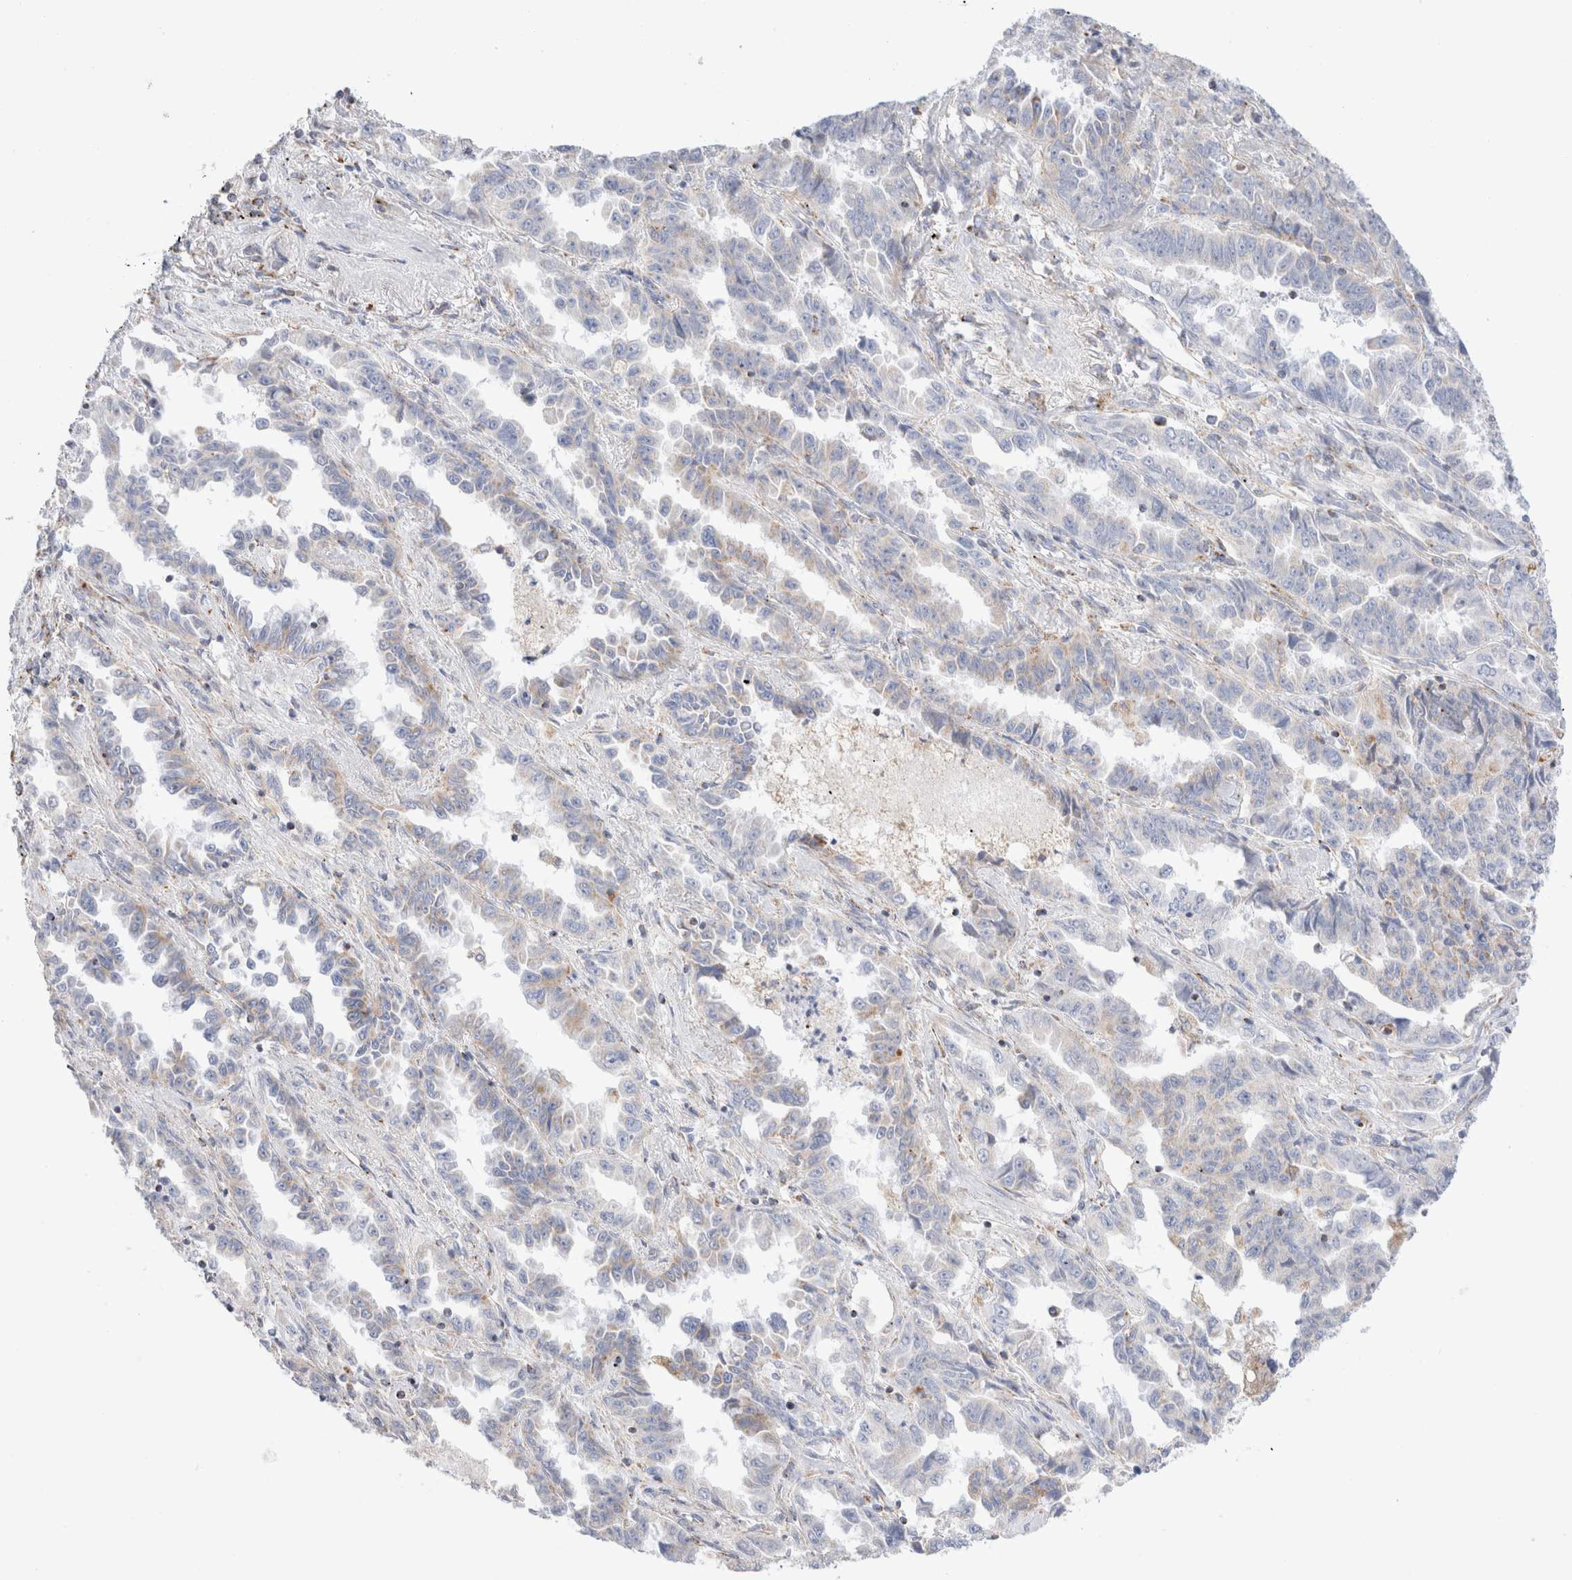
{"staining": {"intensity": "weak", "quantity": "<25%", "location": "cytoplasmic/membranous"}, "tissue": "lung cancer", "cell_type": "Tumor cells", "image_type": "cancer", "snomed": [{"axis": "morphology", "description": "Adenocarcinoma, NOS"}, {"axis": "topography", "description": "Lung"}], "caption": "Micrograph shows no significant protein staining in tumor cells of lung cancer.", "gene": "ATP6V1C1", "patient": {"sex": "female", "age": 51}}